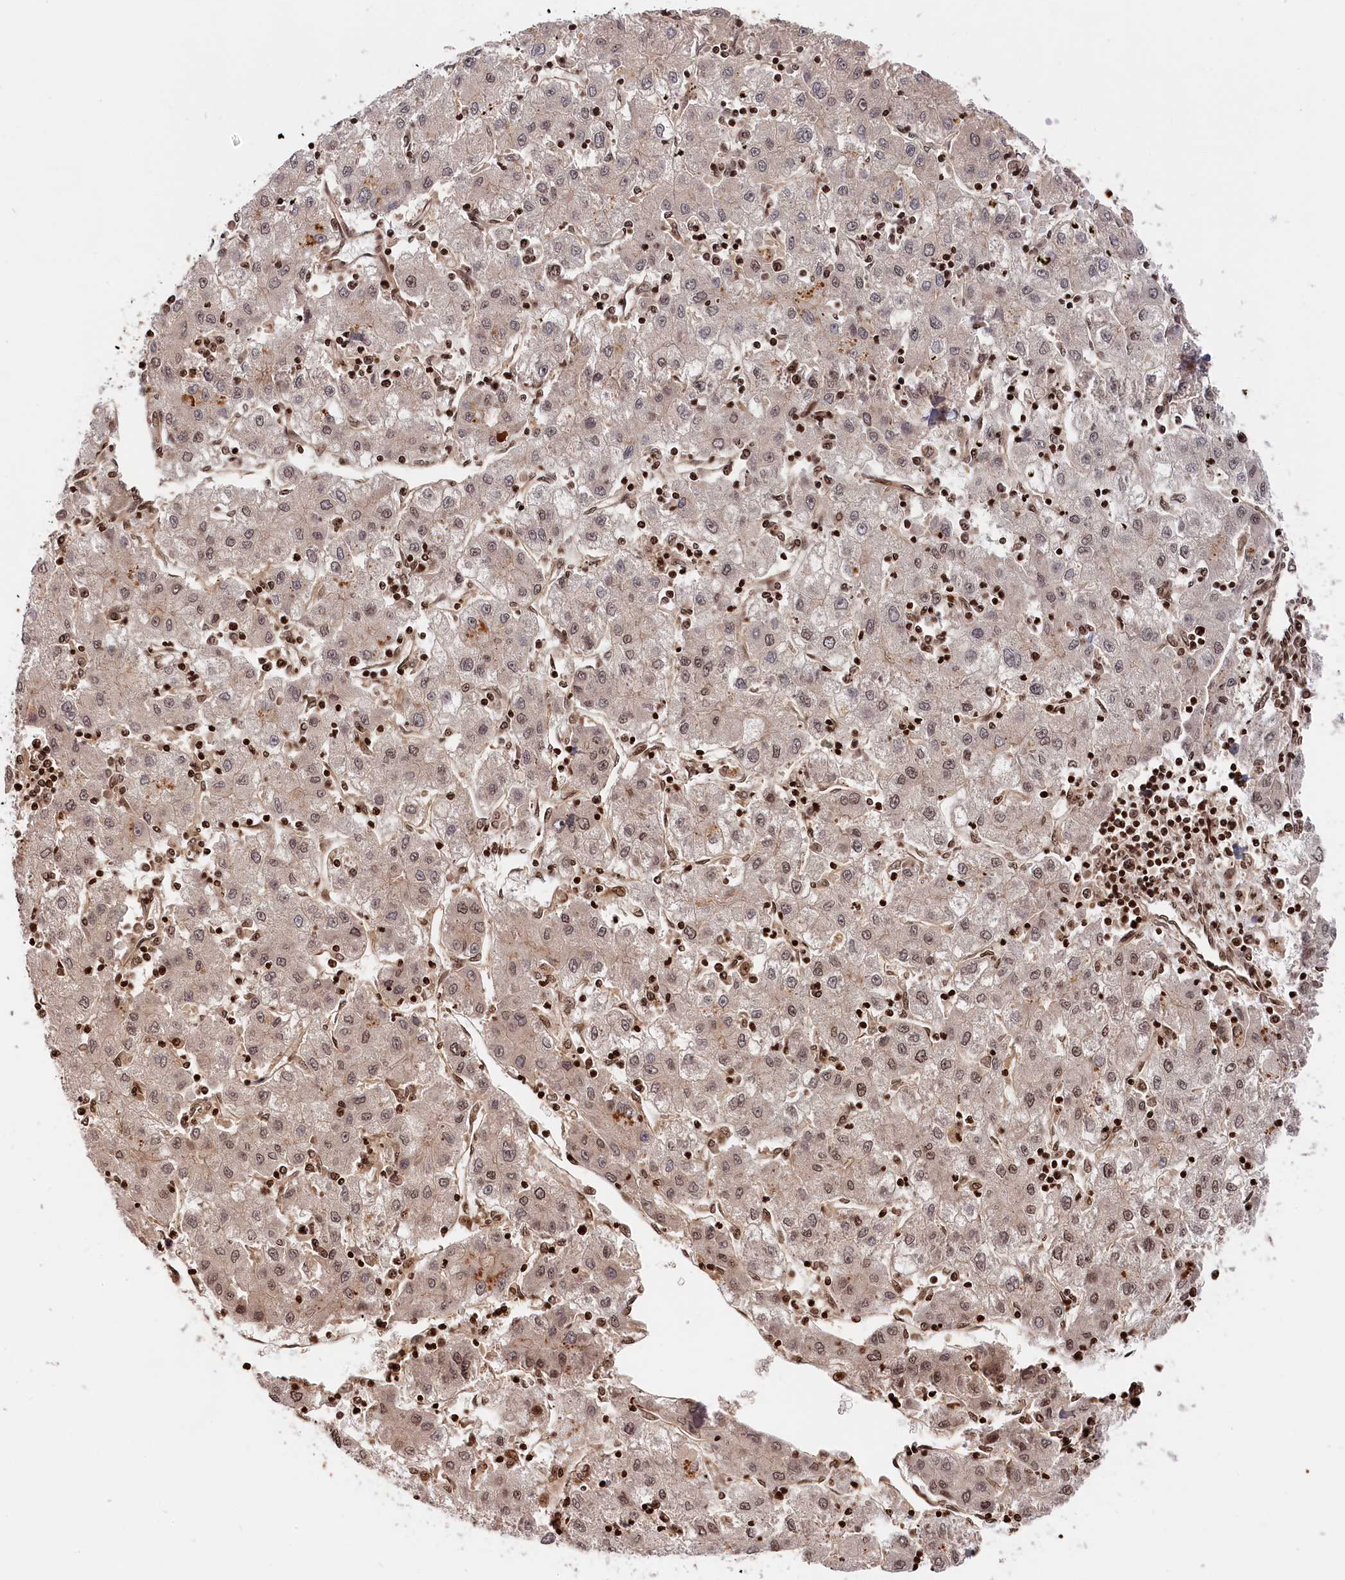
{"staining": {"intensity": "moderate", "quantity": ">75%", "location": "nuclear"}, "tissue": "liver cancer", "cell_type": "Tumor cells", "image_type": "cancer", "snomed": [{"axis": "morphology", "description": "Carcinoma, Hepatocellular, NOS"}, {"axis": "topography", "description": "Liver"}], "caption": "Immunohistochemical staining of human liver cancer (hepatocellular carcinoma) displays moderate nuclear protein positivity in about >75% of tumor cells.", "gene": "CEP44", "patient": {"sex": "male", "age": 72}}